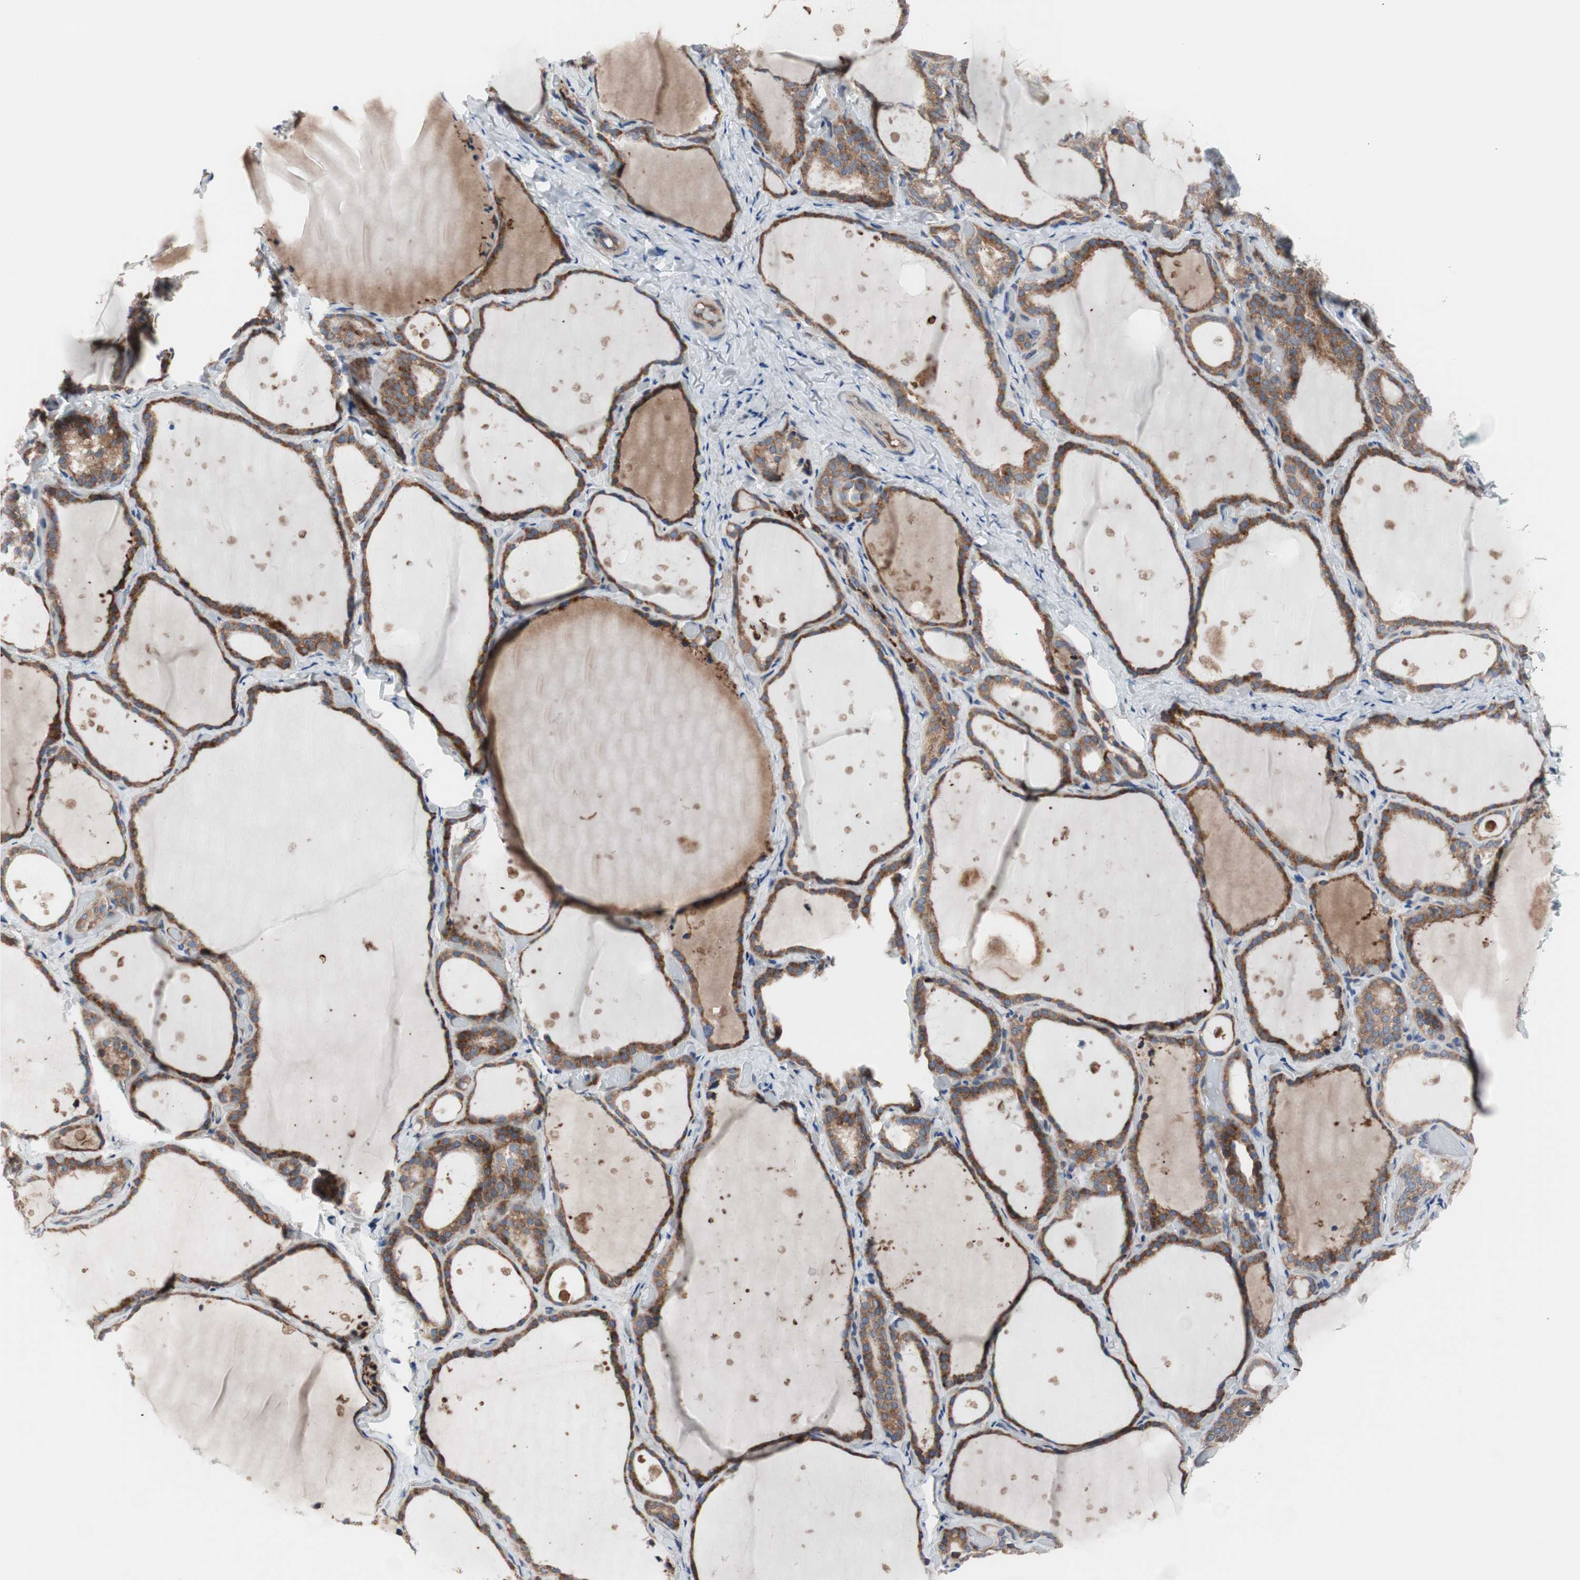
{"staining": {"intensity": "moderate", "quantity": ">75%", "location": "cytoplasmic/membranous"}, "tissue": "thyroid gland", "cell_type": "Glandular cells", "image_type": "normal", "snomed": [{"axis": "morphology", "description": "Normal tissue, NOS"}, {"axis": "topography", "description": "Thyroid gland"}], "caption": "Immunohistochemistry micrograph of unremarkable human thyroid gland stained for a protein (brown), which reveals medium levels of moderate cytoplasmic/membranous positivity in approximately >75% of glandular cells.", "gene": "KANSL1", "patient": {"sex": "female", "age": 44}}